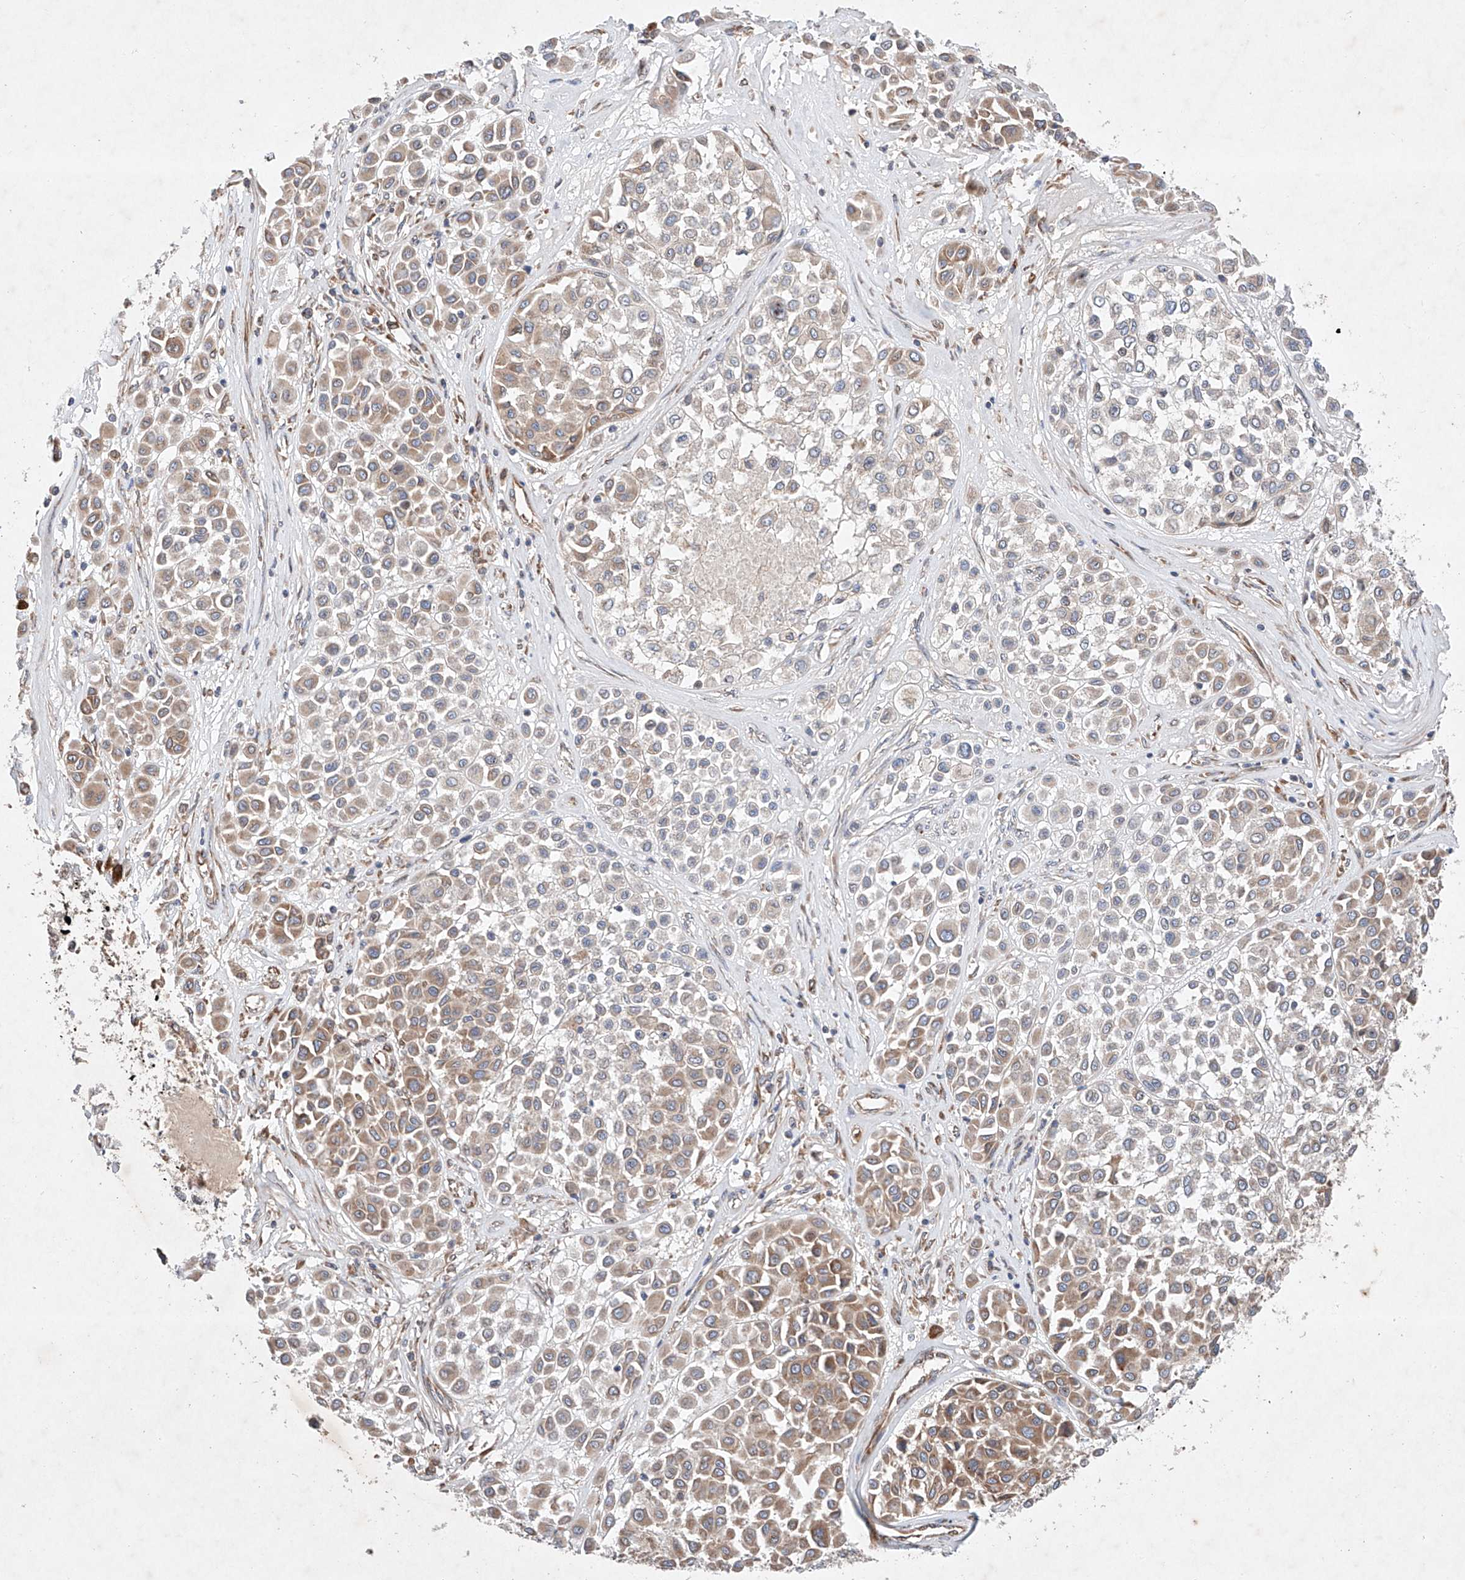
{"staining": {"intensity": "moderate", "quantity": ">75%", "location": "cytoplasmic/membranous"}, "tissue": "melanoma", "cell_type": "Tumor cells", "image_type": "cancer", "snomed": [{"axis": "morphology", "description": "Malignant melanoma, Metastatic site"}, {"axis": "topography", "description": "Soft tissue"}], "caption": "Melanoma was stained to show a protein in brown. There is medium levels of moderate cytoplasmic/membranous positivity in about >75% of tumor cells. Immunohistochemistry stains the protein of interest in brown and the nuclei are stained blue.", "gene": "FASTK", "patient": {"sex": "male", "age": 41}}